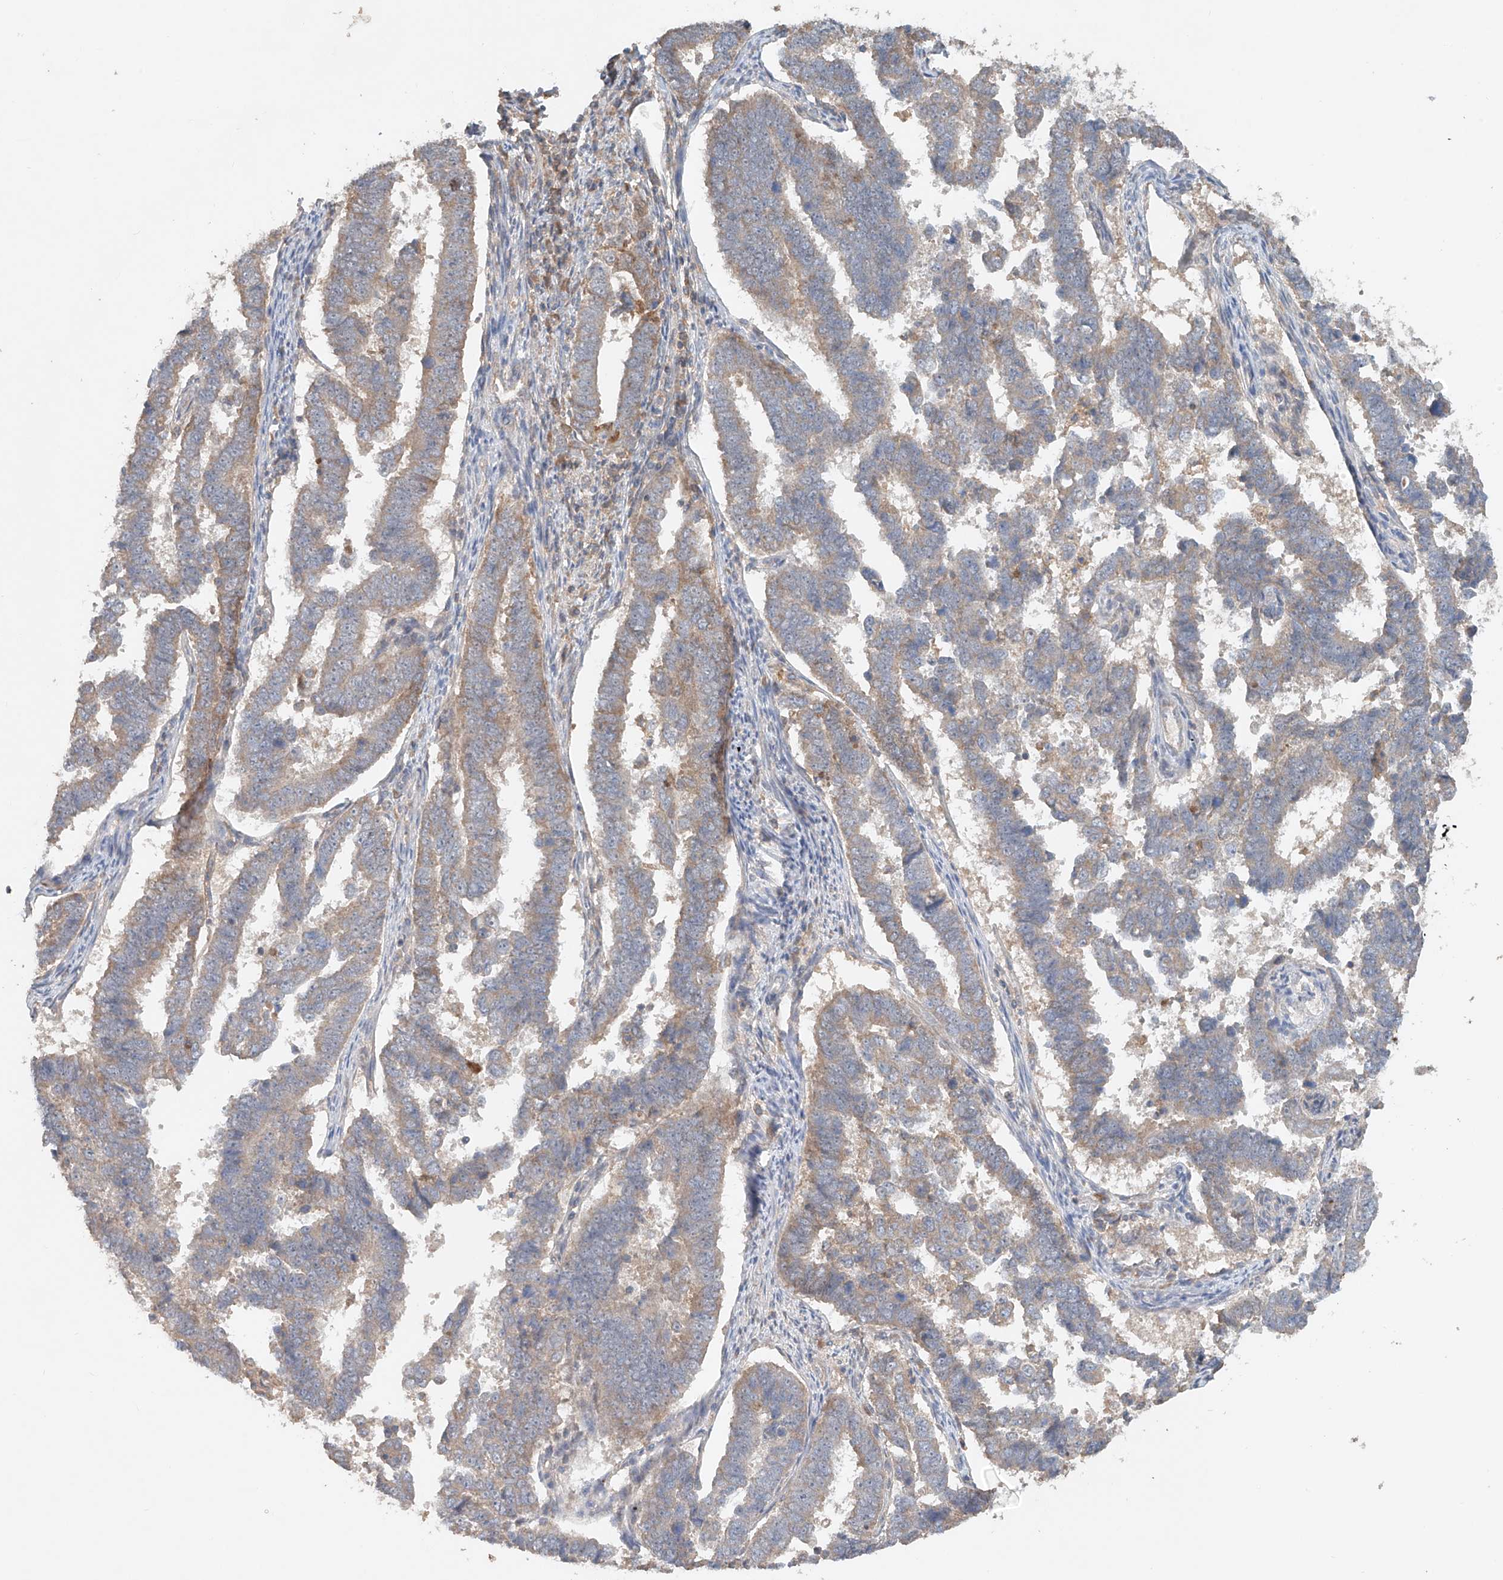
{"staining": {"intensity": "weak", "quantity": "25%-75%", "location": "cytoplasmic/membranous"}, "tissue": "endometrial cancer", "cell_type": "Tumor cells", "image_type": "cancer", "snomed": [{"axis": "morphology", "description": "Adenocarcinoma, NOS"}, {"axis": "topography", "description": "Endometrium"}], "caption": "Endometrial cancer stained with a brown dye shows weak cytoplasmic/membranous positive expression in about 25%-75% of tumor cells.", "gene": "GNB1L", "patient": {"sex": "female", "age": 75}}